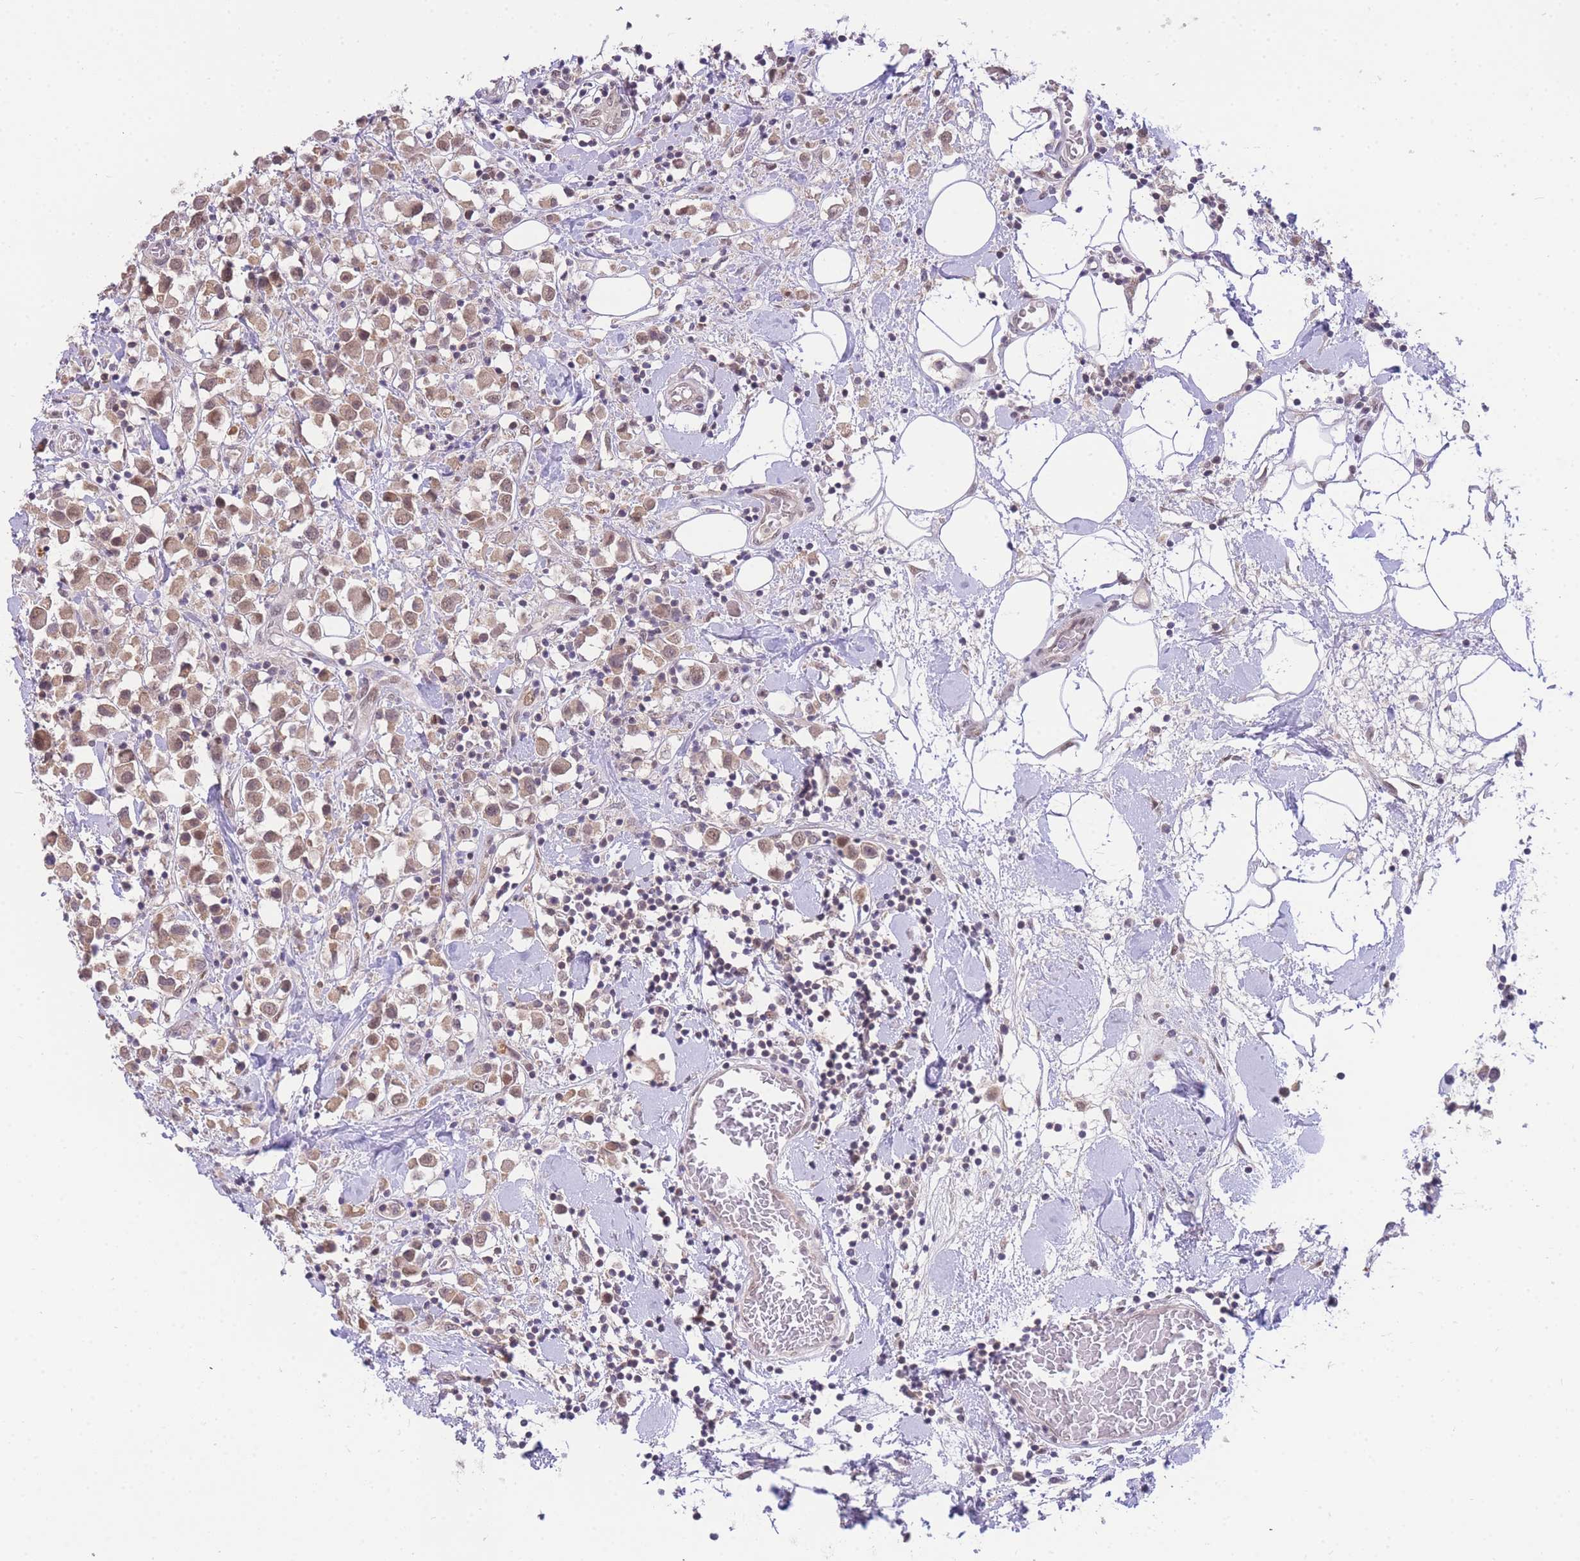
{"staining": {"intensity": "moderate", "quantity": ">75%", "location": "cytoplasmic/membranous,nuclear"}, "tissue": "breast cancer", "cell_type": "Tumor cells", "image_type": "cancer", "snomed": [{"axis": "morphology", "description": "Duct carcinoma"}, {"axis": "topography", "description": "Breast"}], "caption": "DAB (3,3'-diaminobenzidine) immunohistochemical staining of human breast infiltrating ductal carcinoma shows moderate cytoplasmic/membranous and nuclear protein expression in about >75% of tumor cells. (Stains: DAB (3,3'-diaminobenzidine) in brown, nuclei in blue, Microscopy: brightfield microscopy at high magnification).", "gene": "PUS10", "patient": {"sex": "female", "age": 61}}